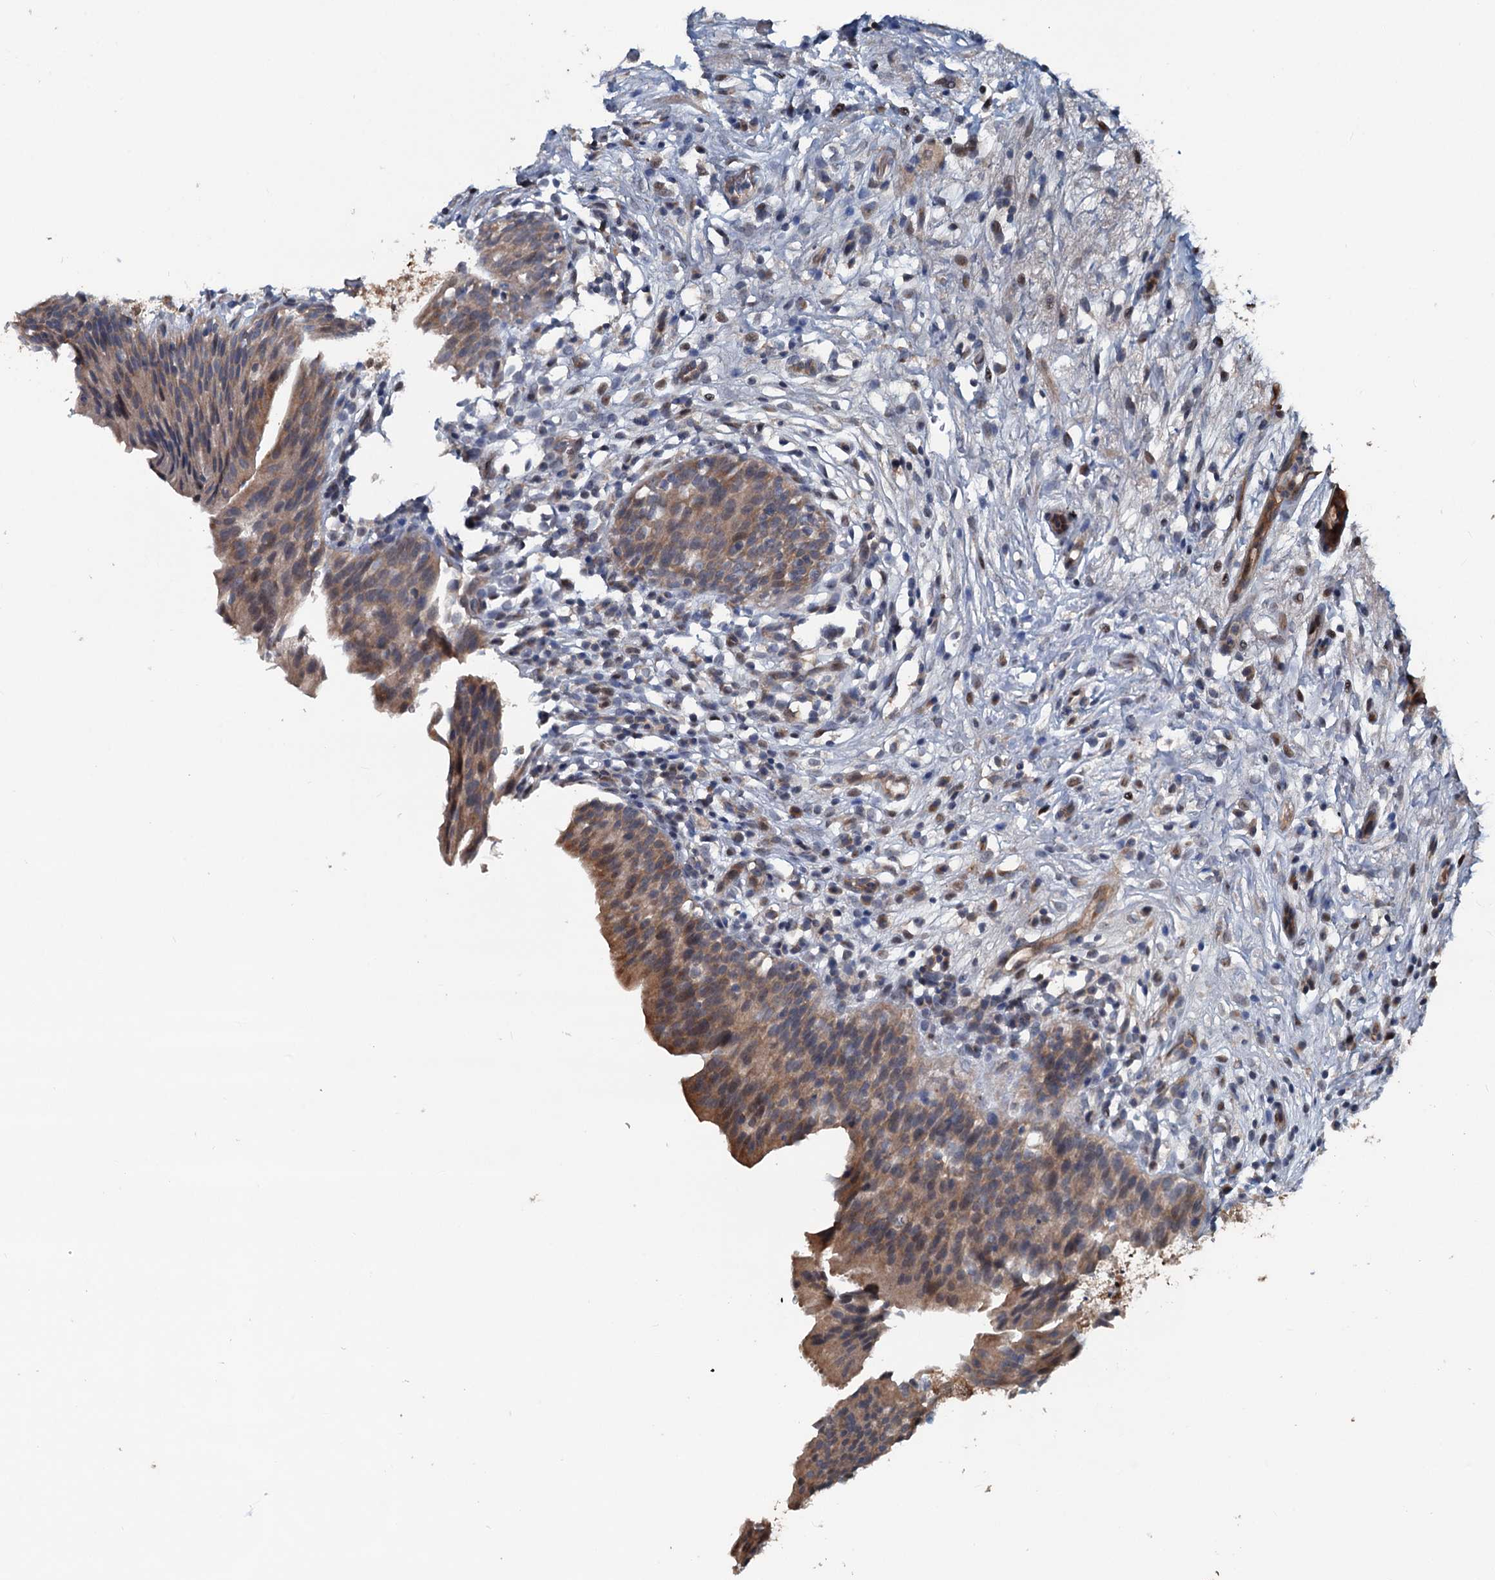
{"staining": {"intensity": "moderate", "quantity": "25%-75%", "location": "cytoplasmic/membranous"}, "tissue": "urinary bladder", "cell_type": "Urothelial cells", "image_type": "normal", "snomed": [{"axis": "morphology", "description": "Normal tissue, NOS"}, {"axis": "morphology", "description": "Inflammation, NOS"}, {"axis": "topography", "description": "Urinary bladder"}], "caption": "Immunohistochemical staining of unremarkable urinary bladder demonstrates 25%-75% levels of moderate cytoplasmic/membranous protein expression in about 25%-75% of urothelial cells. The staining is performed using DAB brown chromogen to label protein expression. The nuclei are counter-stained blue using hematoxylin.", "gene": "TEDC1", "patient": {"sex": "male", "age": 63}}